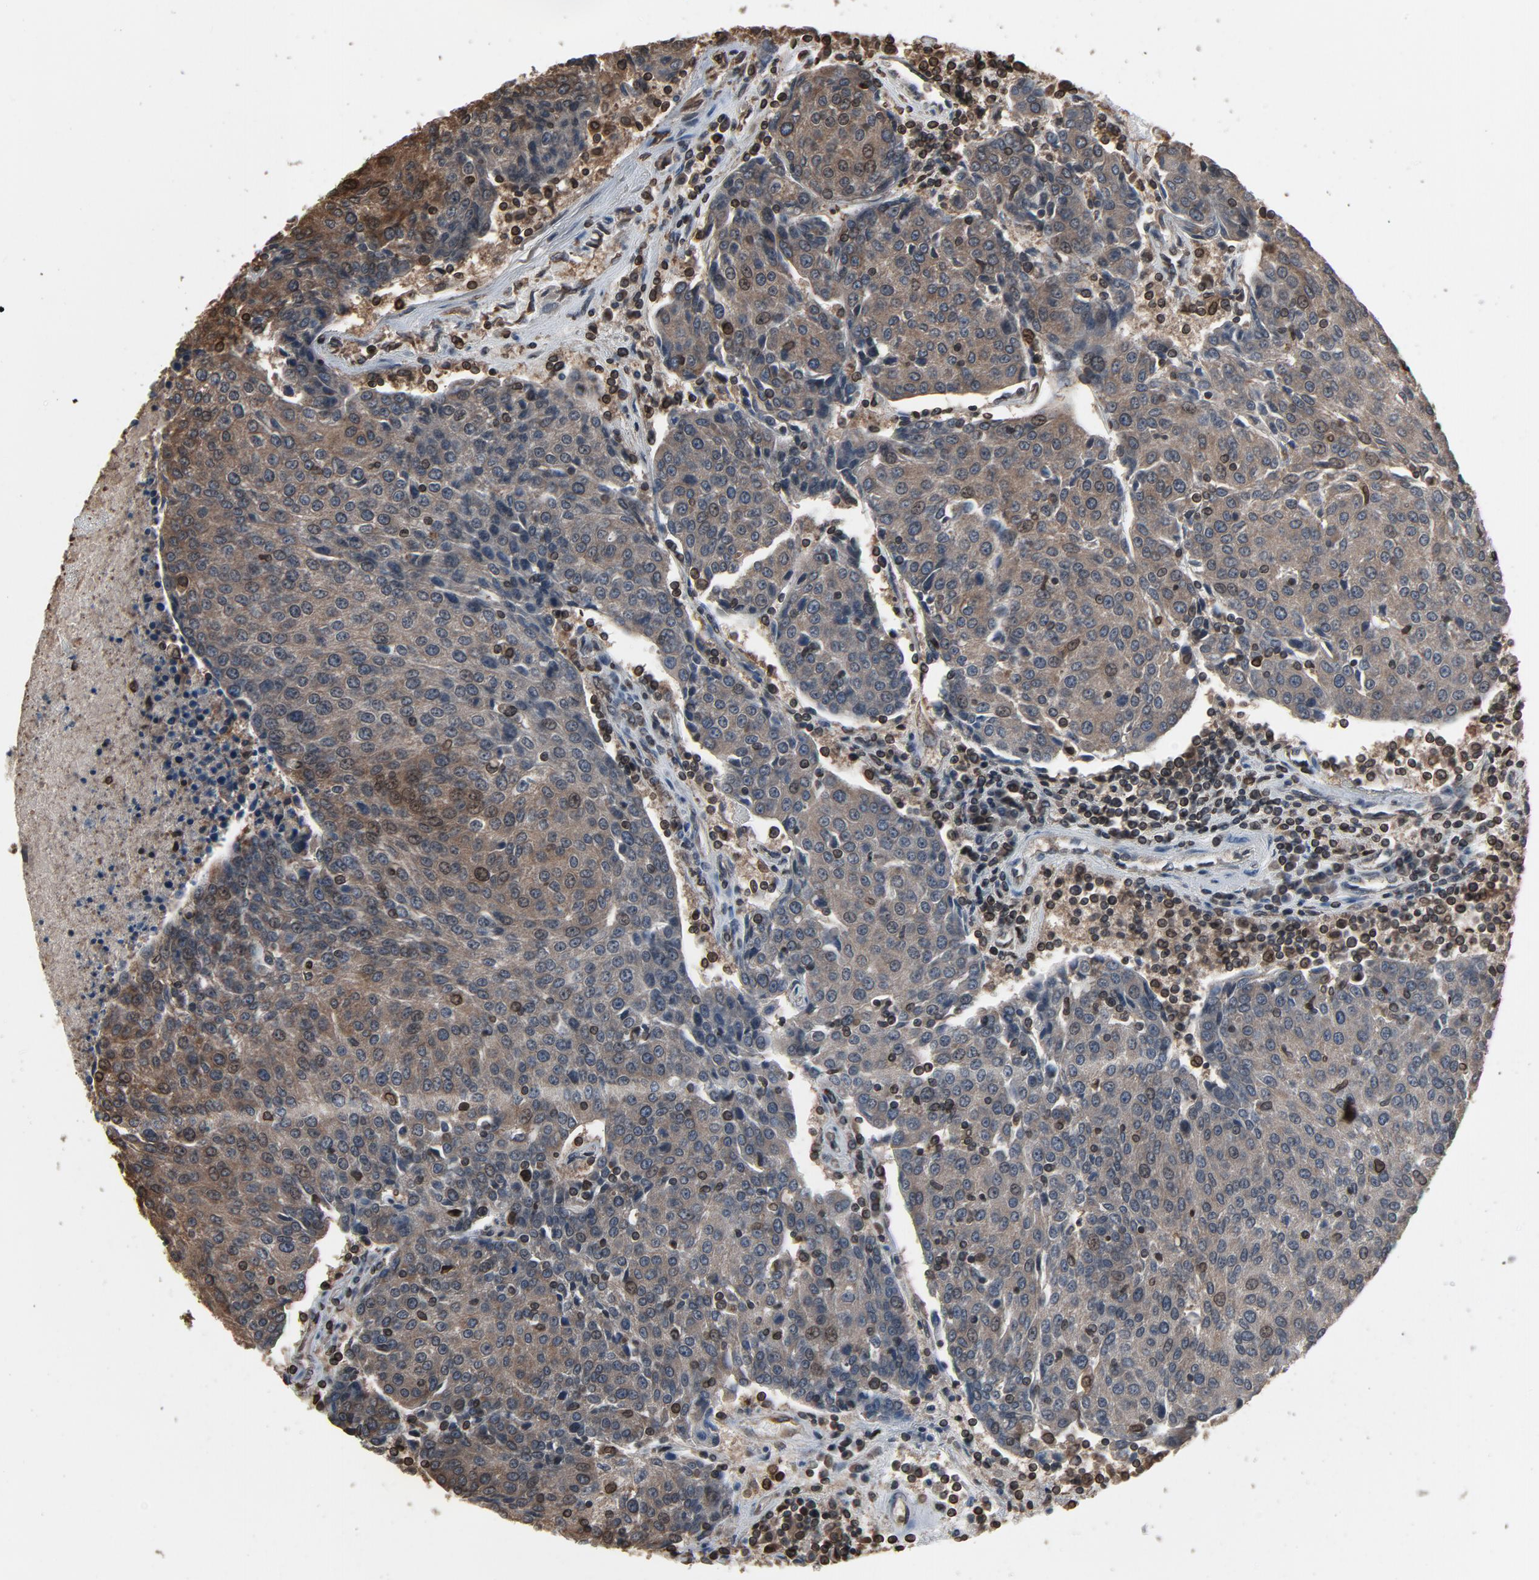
{"staining": {"intensity": "moderate", "quantity": "<25%", "location": "cytoplasmic/membranous,nuclear"}, "tissue": "urothelial cancer", "cell_type": "Tumor cells", "image_type": "cancer", "snomed": [{"axis": "morphology", "description": "Urothelial carcinoma, High grade"}, {"axis": "topography", "description": "Urinary bladder"}], "caption": "IHC of human high-grade urothelial carcinoma displays low levels of moderate cytoplasmic/membranous and nuclear staining in about <25% of tumor cells. Immunohistochemistry stains the protein of interest in brown and the nuclei are stained blue.", "gene": "UBE2D1", "patient": {"sex": "female", "age": 85}}